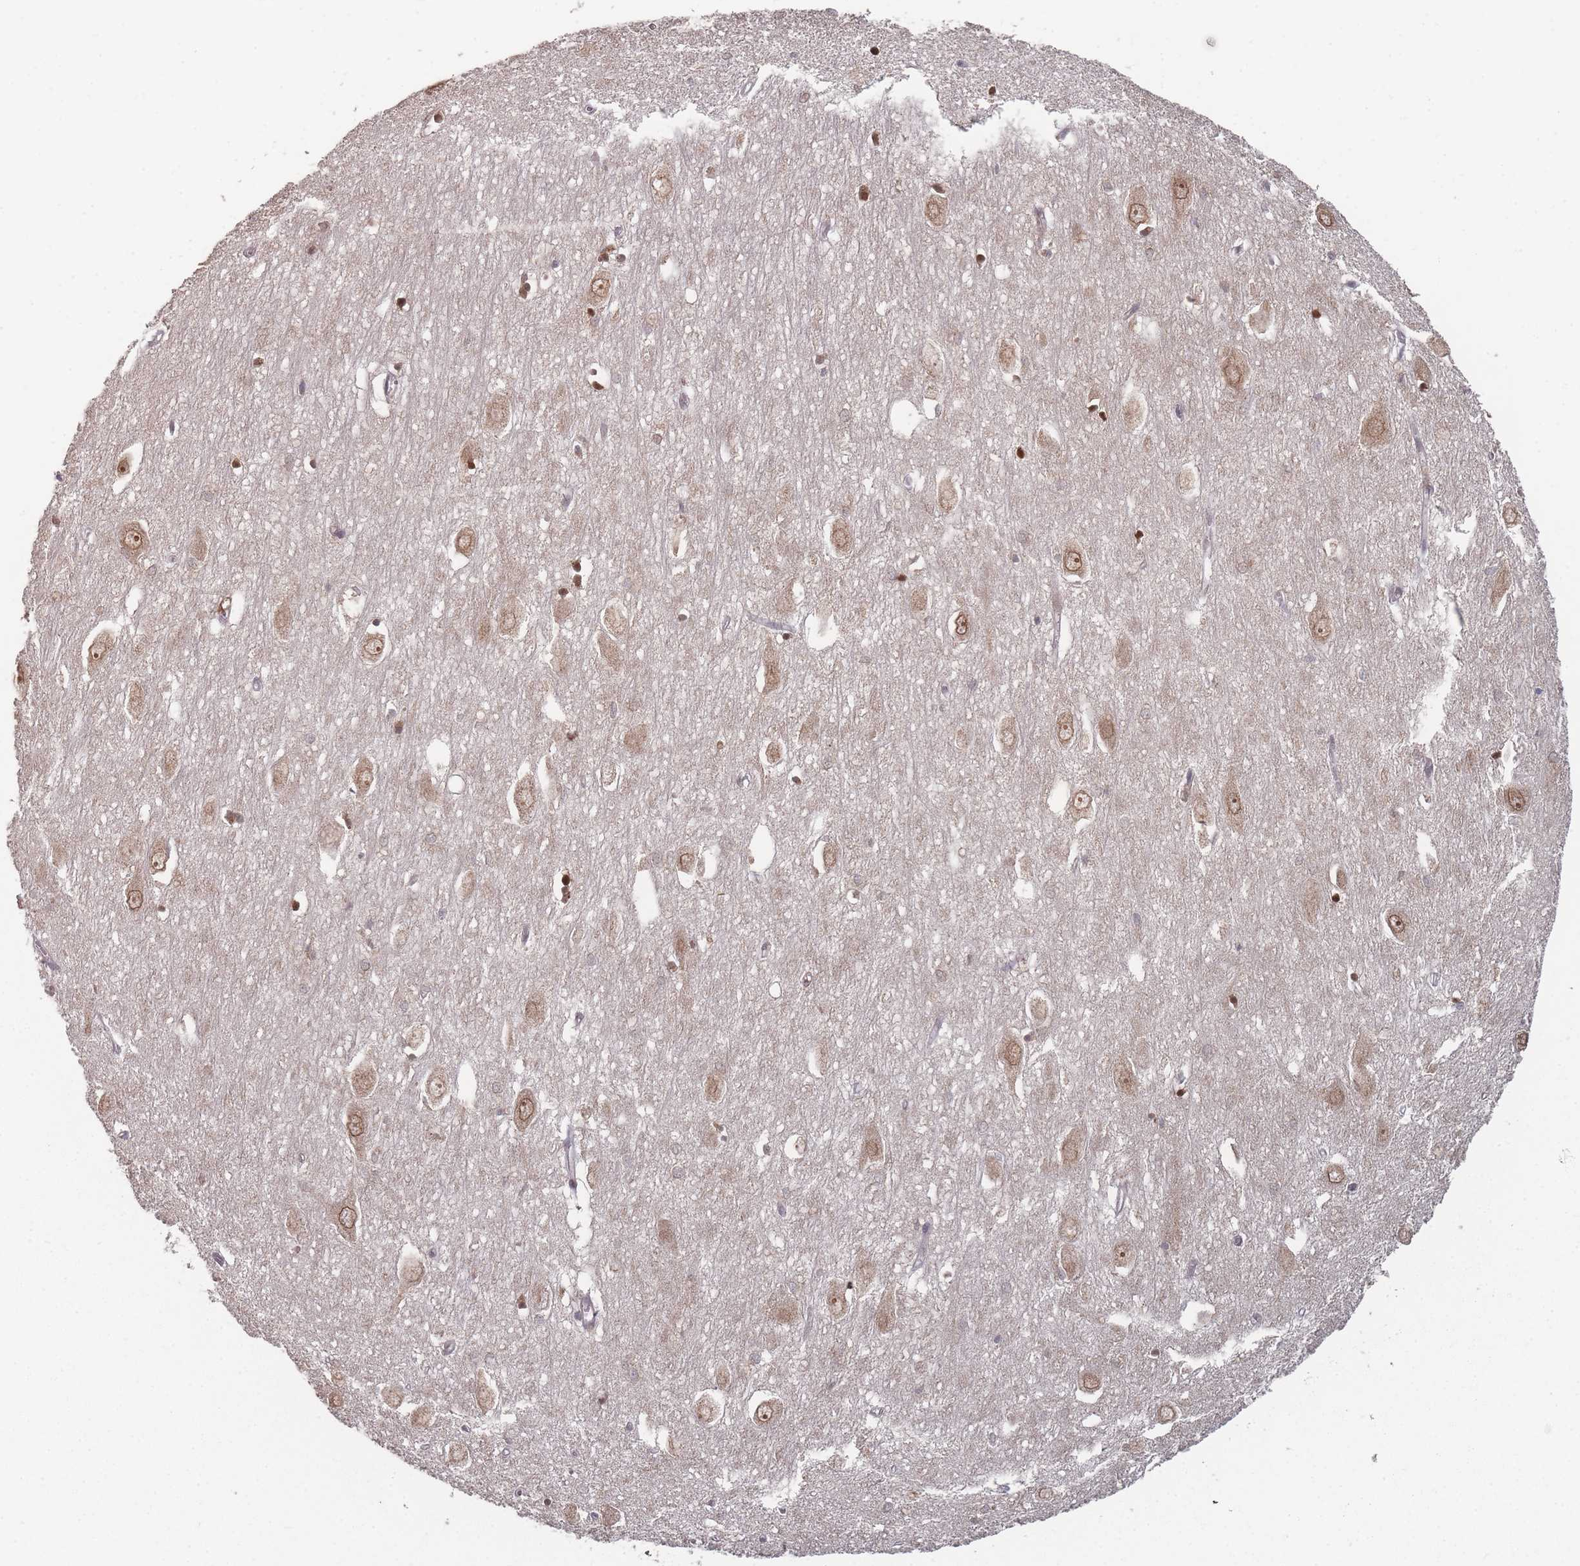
{"staining": {"intensity": "strong", "quantity": "<25%", "location": "cytoplasmic/membranous,nuclear"}, "tissue": "hippocampus", "cell_type": "Glial cells", "image_type": "normal", "snomed": [{"axis": "morphology", "description": "Normal tissue, NOS"}, {"axis": "topography", "description": "Hippocampus"}], "caption": "DAB immunohistochemical staining of unremarkable human hippocampus shows strong cytoplasmic/membranous,nuclear protein positivity in approximately <25% of glial cells.", "gene": "TBC1D25", "patient": {"sex": "female", "age": 64}}